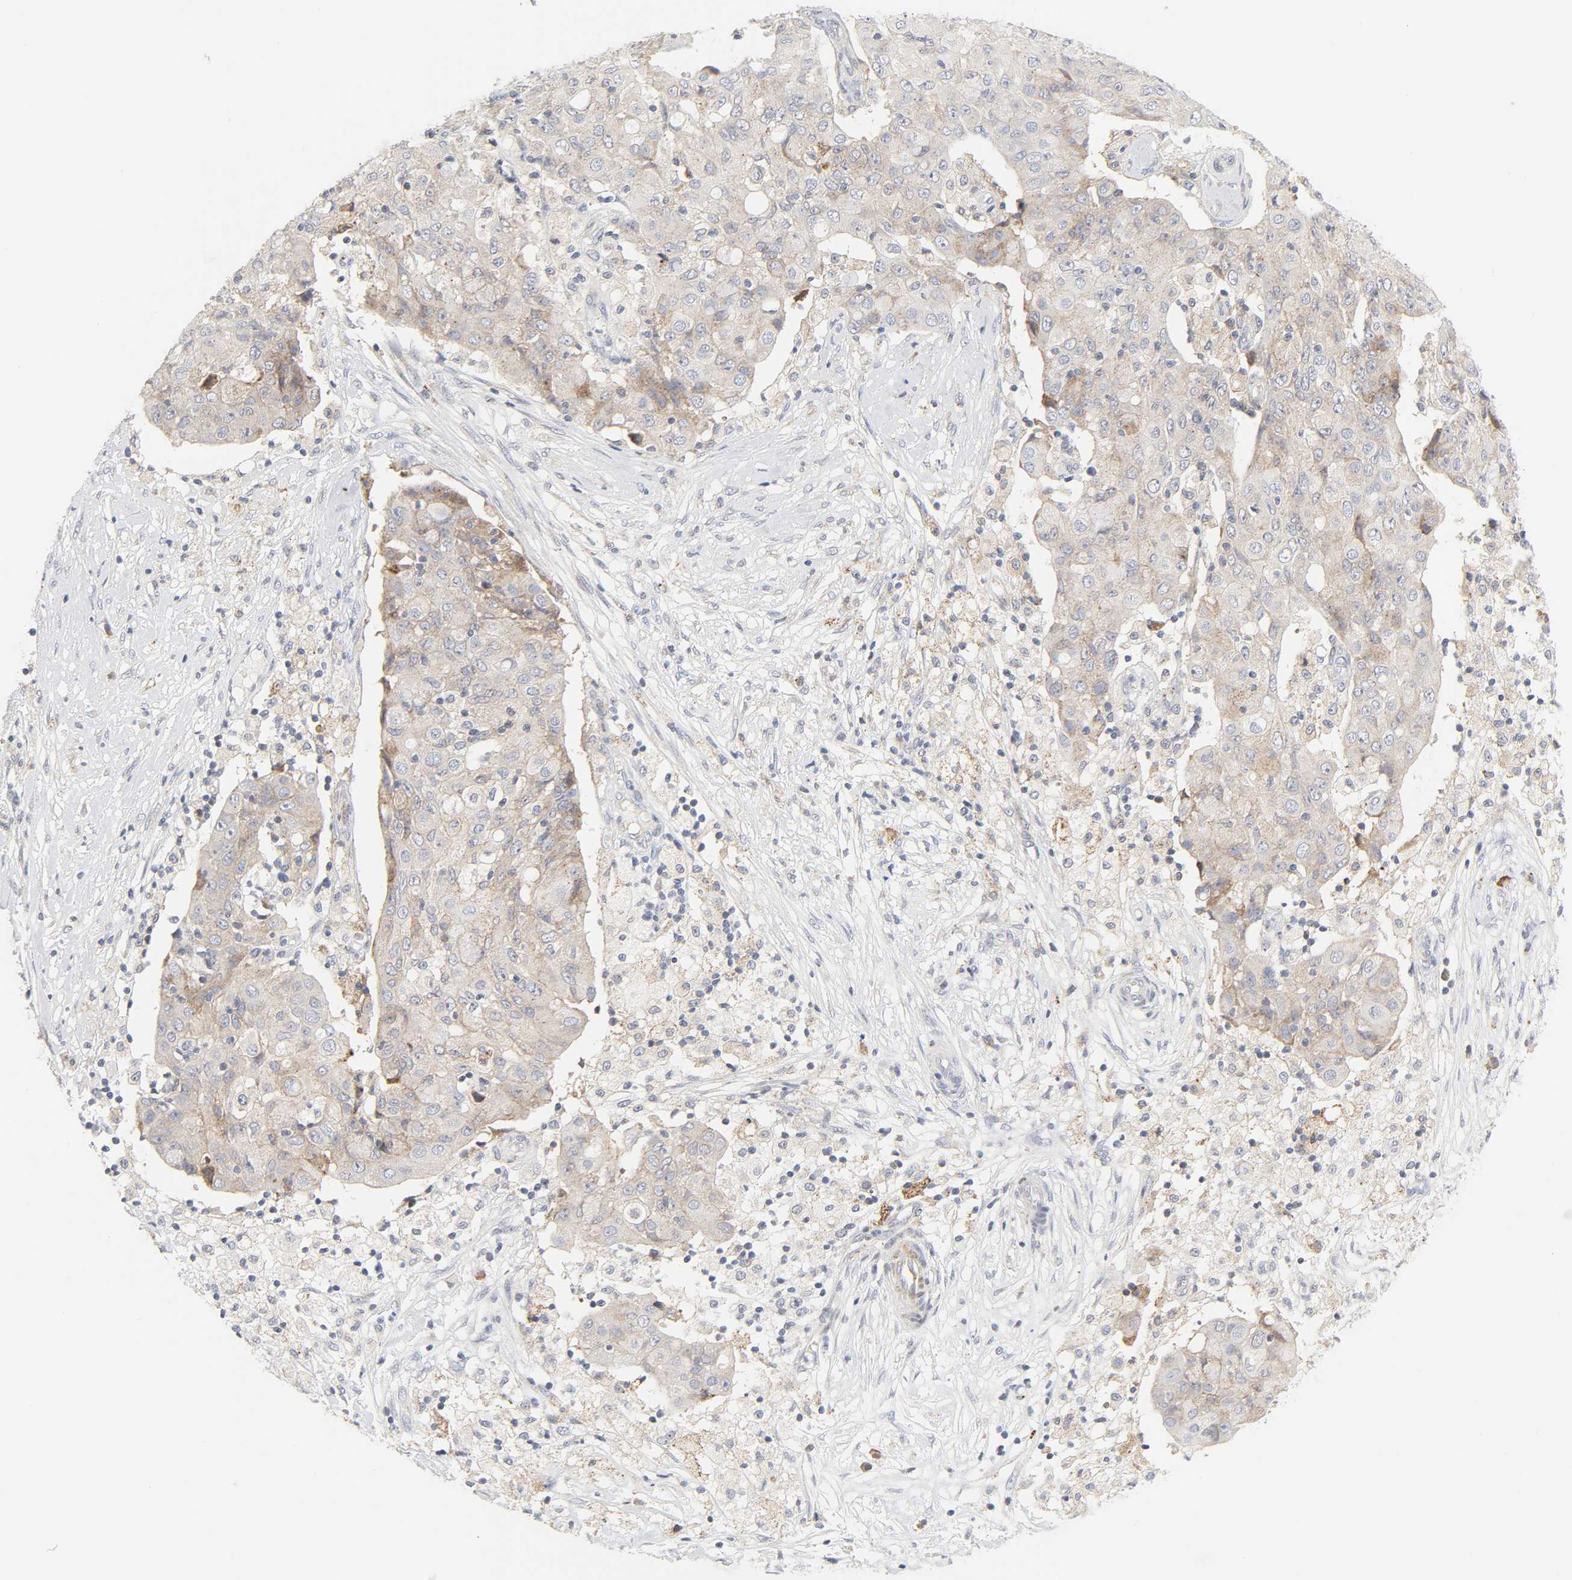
{"staining": {"intensity": "weak", "quantity": "25%-75%", "location": "cytoplasmic/membranous"}, "tissue": "ovarian cancer", "cell_type": "Tumor cells", "image_type": "cancer", "snomed": [{"axis": "morphology", "description": "Carcinoma, endometroid"}, {"axis": "topography", "description": "Ovary"}], "caption": "Protein staining of ovarian cancer (endometroid carcinoma) tissue demonstrates weak cytoplasmic/membranous staining in about 25%-75% of tumor cells.", "gene": "LRP6", "patient": {"sex": "female", "age": 42}}